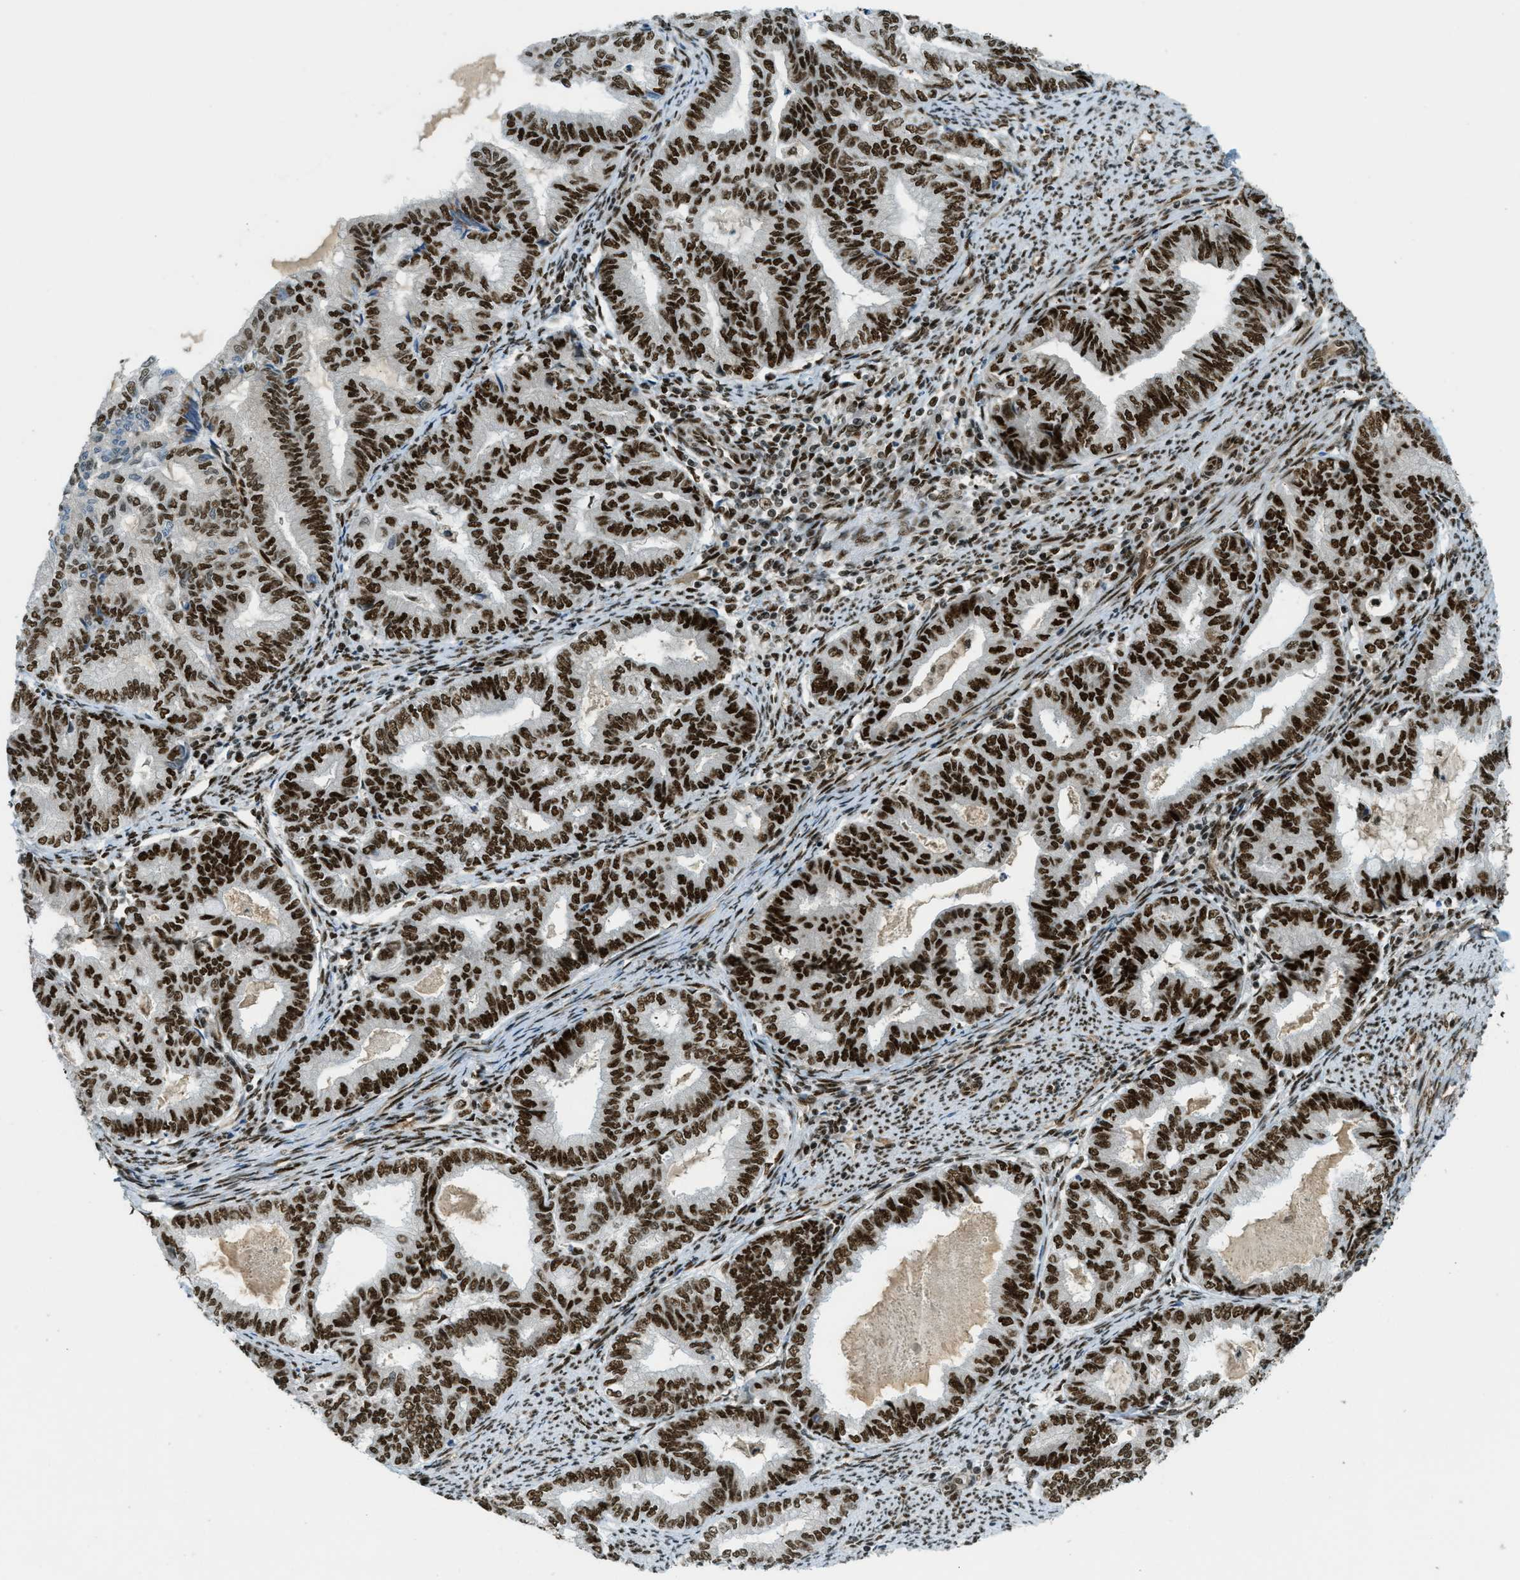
{"staining": {"intensity": "strong", "quantity": ">75%", "location": "nuclear"}, "tissue": "endometrial cancer", "cell_type": "Tumor cells", "image_type": "cancer", "snomed": [{"axis": "morphology", "description": "Adenocarcinoma, NOS"}, {"axis": "topography", "description": "Endometrium"}], "caption": "Protein expression analysis of endometrial cancer (adenocarcinoma) demonstrates strong nuclear expression in about >75% of tumor cells. Nuclei are stained in blue.", "gene": "ZFR", "patient": {"sex": "female", "age": 79}}